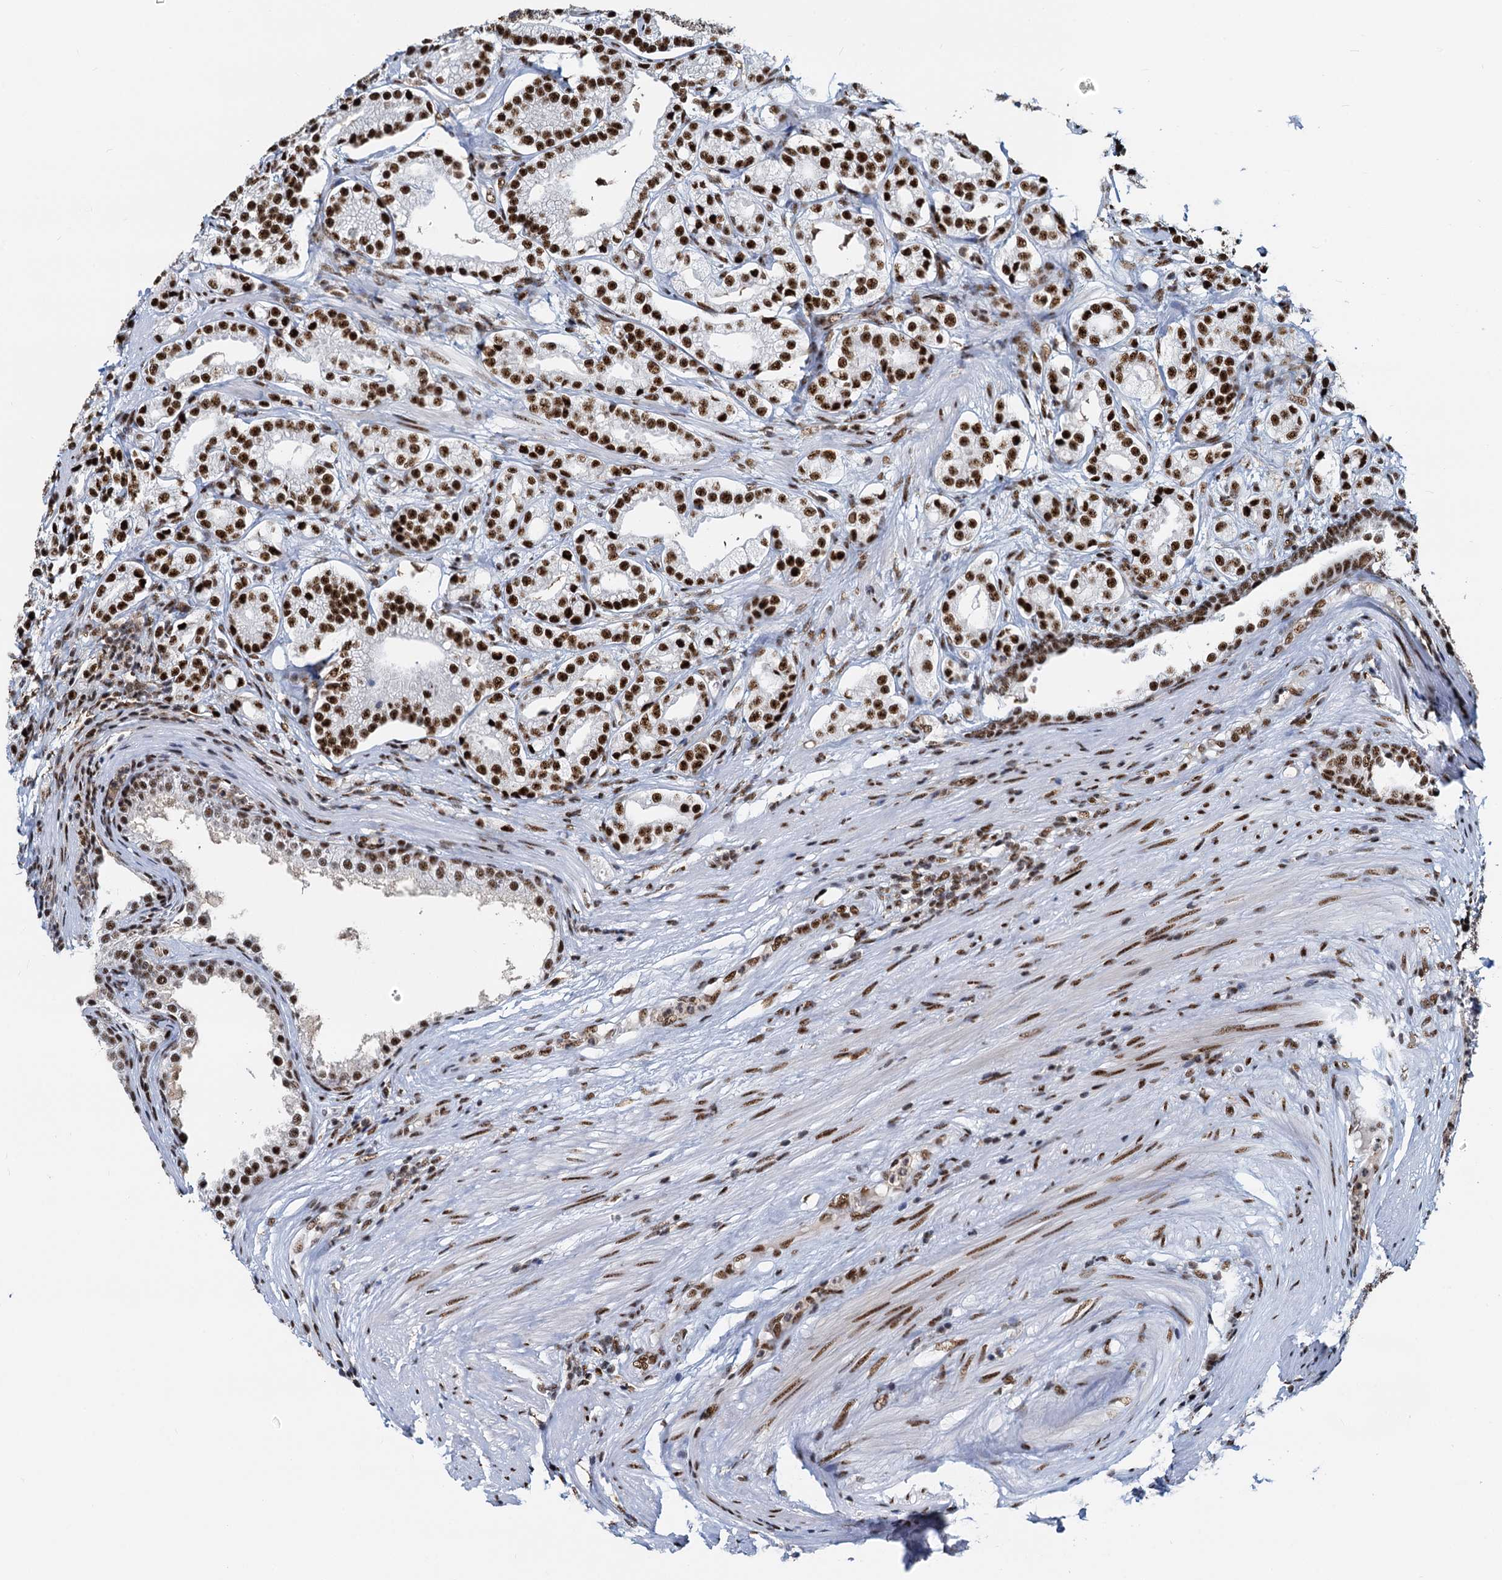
{"staining": {"intensity": "strong", "quantity": ">75%", "location": "nuclear"}, "tissue": "prostate cancer", "cell_type": "Tumor cells", "image_type": "cancer", "snomed": [{"axis": "morphology", "description": "Adenocarcinoma, High grade"}, {"axis": "topography", "description": "Prostate"}], "caption": "Prostate cancer stained with a protein marker exhibits strong staining in tumor cells.", "gene": "RBM26", "patient": {"sex": "male", "age": 69}}